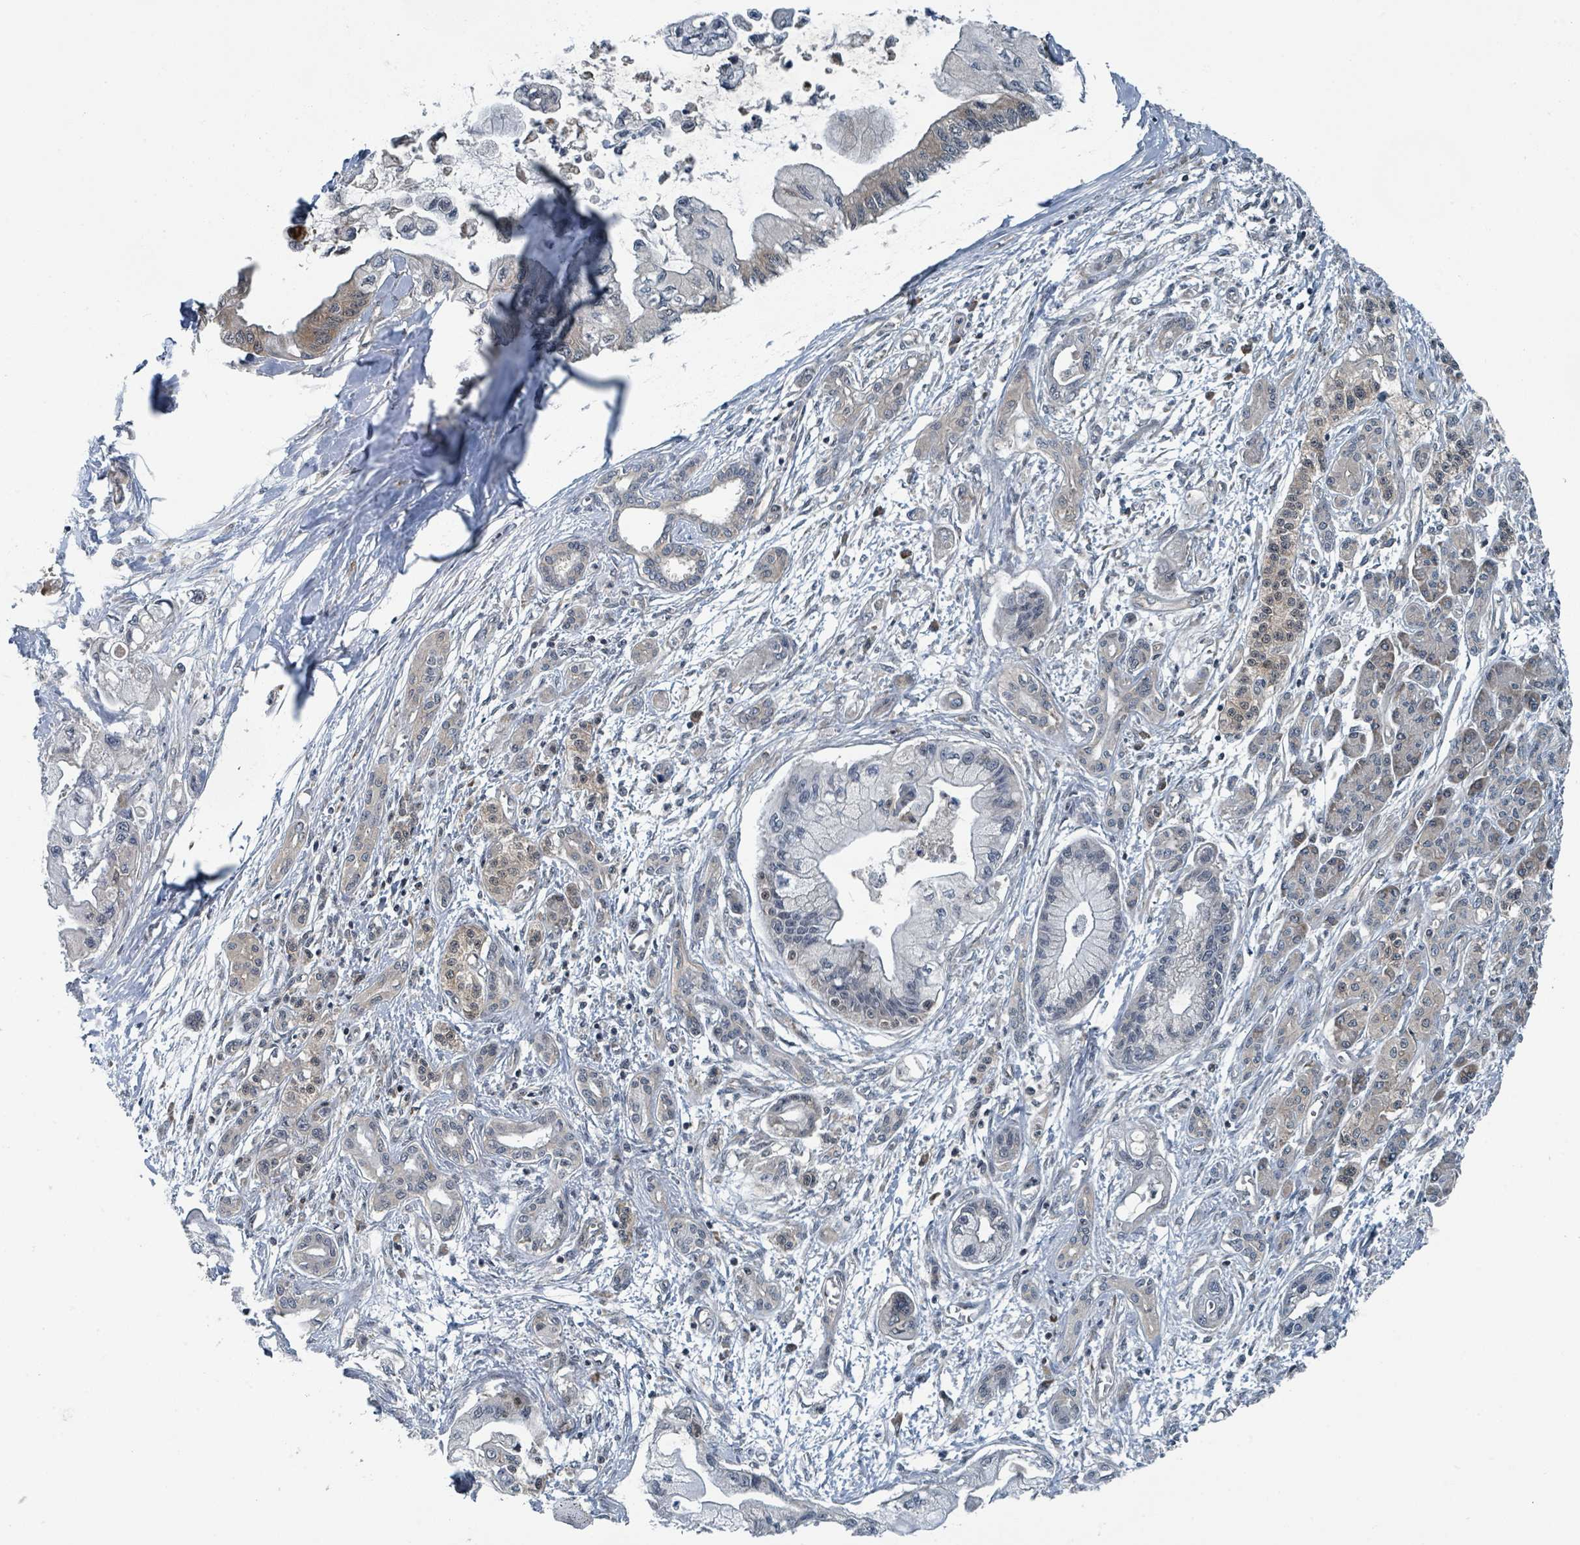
{"staining": {"intensity": "weak", "quantity": "<25%", "location": "cytoplasmic/membranous"}, "tissue": "pancreatic cancer", "cell_type": "Tumor cells", "image_type": "cancer", "snomed": [{"axis": "morphology", "description": "Adenocarcinoma, NOS"}, {"axis": "topography", "description": "Pancreas"}], "caption": "Histopathology image shows no significant protein staining in tumor cells of adenocarcinoma (pancreatic).", "gene": "GOLGA7", "patient": {"sex": "male", "age": 61}}